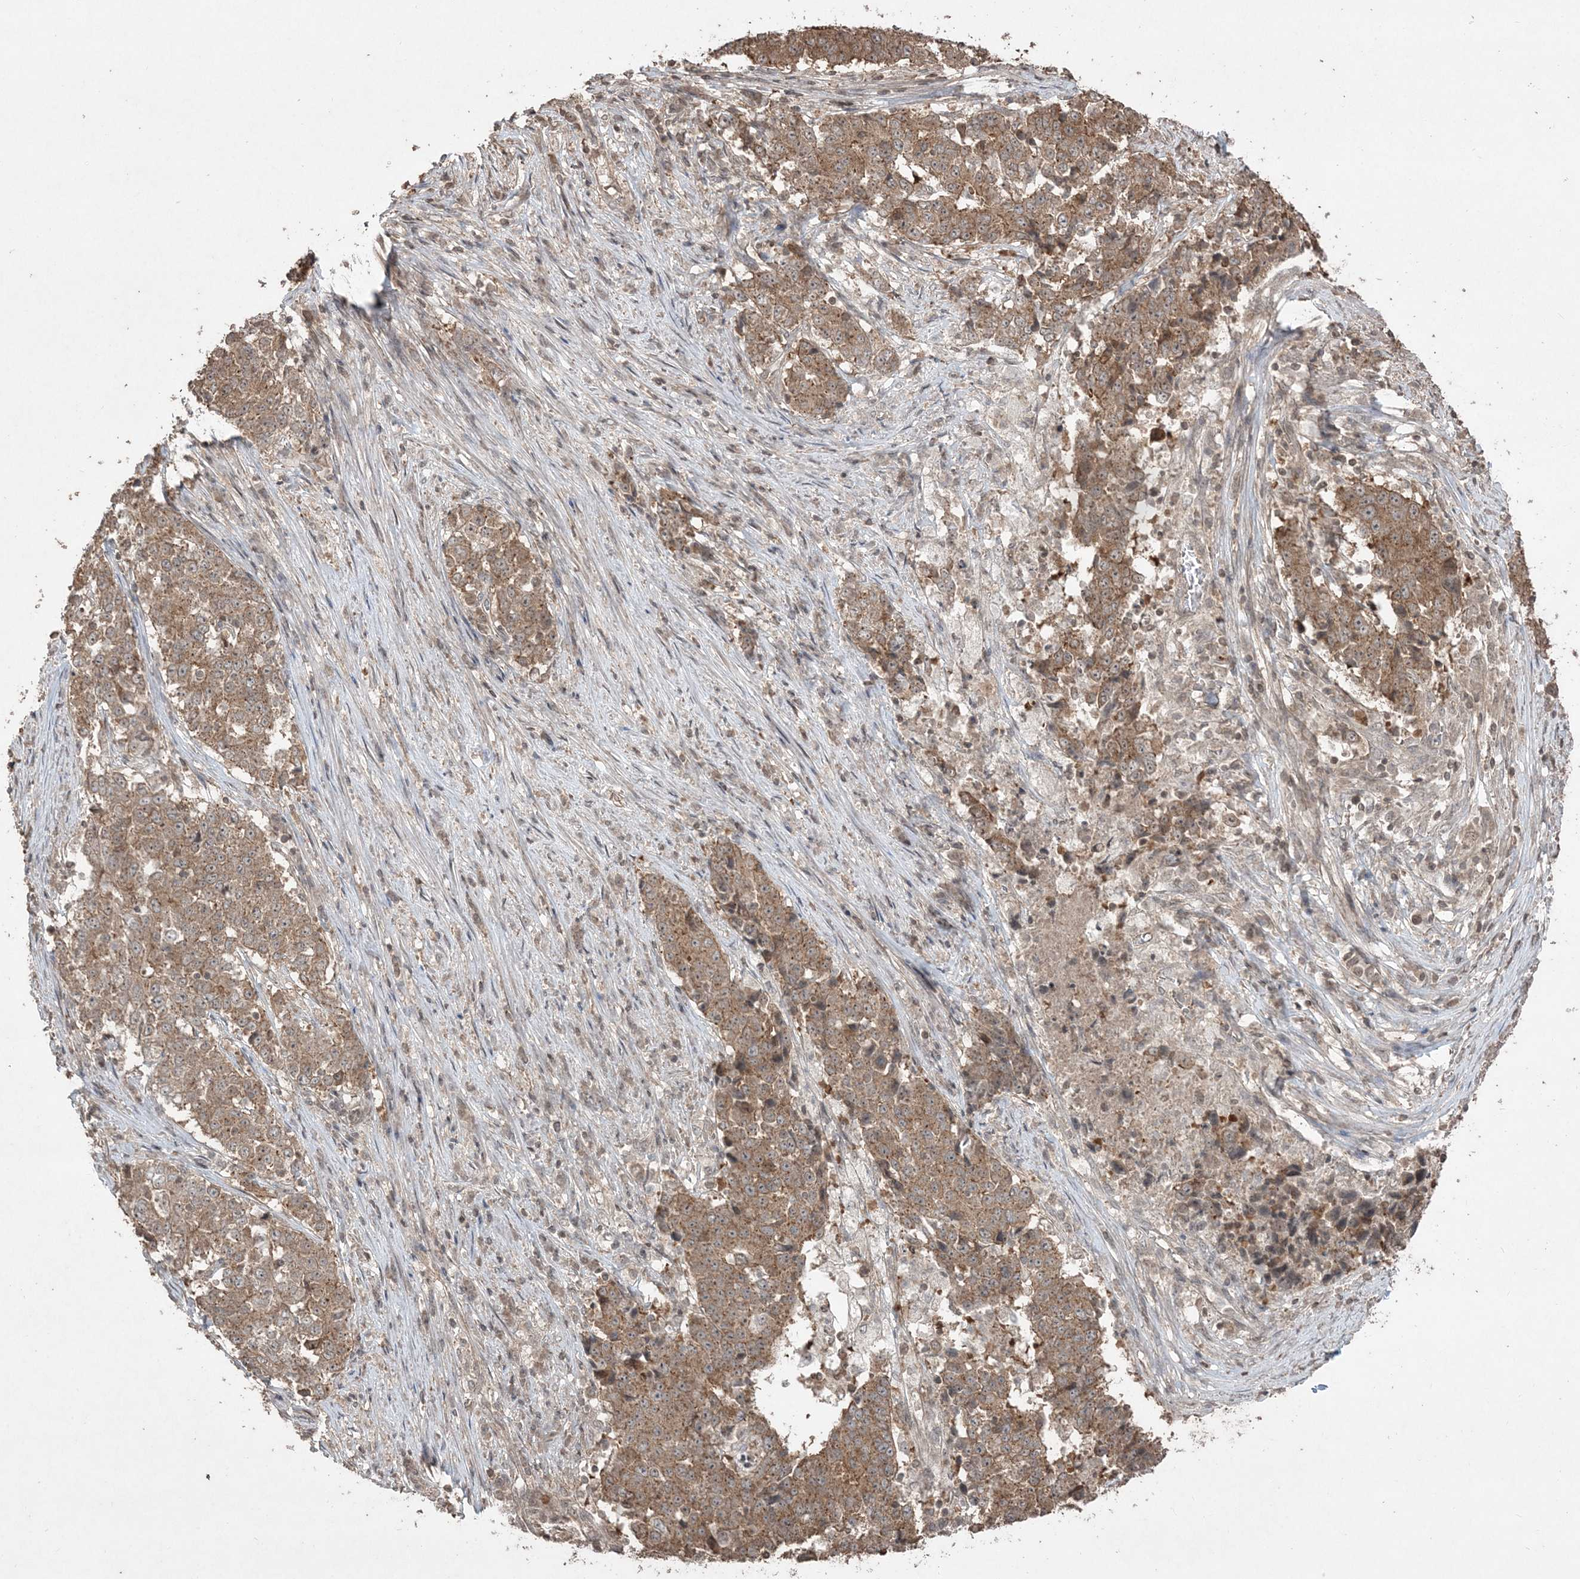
{"staining": {"intensity": "moderate", "quantity": ">75%", "location": "cytoplasmic/membranous"}, "tissue": "stomach cancer", "cell_type": "Tumor cells", "image_type": "cancer", "snomed": [{"axis": "morphology", "description": "Adenocarcinoma, NOS"}, {"axis": "topography", "description": "Stomach"}], "caption": "The micrograph shows immunohistochemical staining of stomach cancer. There is moderate cytoplasmic/membranous staining is seen in about >75% of tumor cells.", "gene": "EHHADH", "patient": {"sex": "male", "age": 59}}